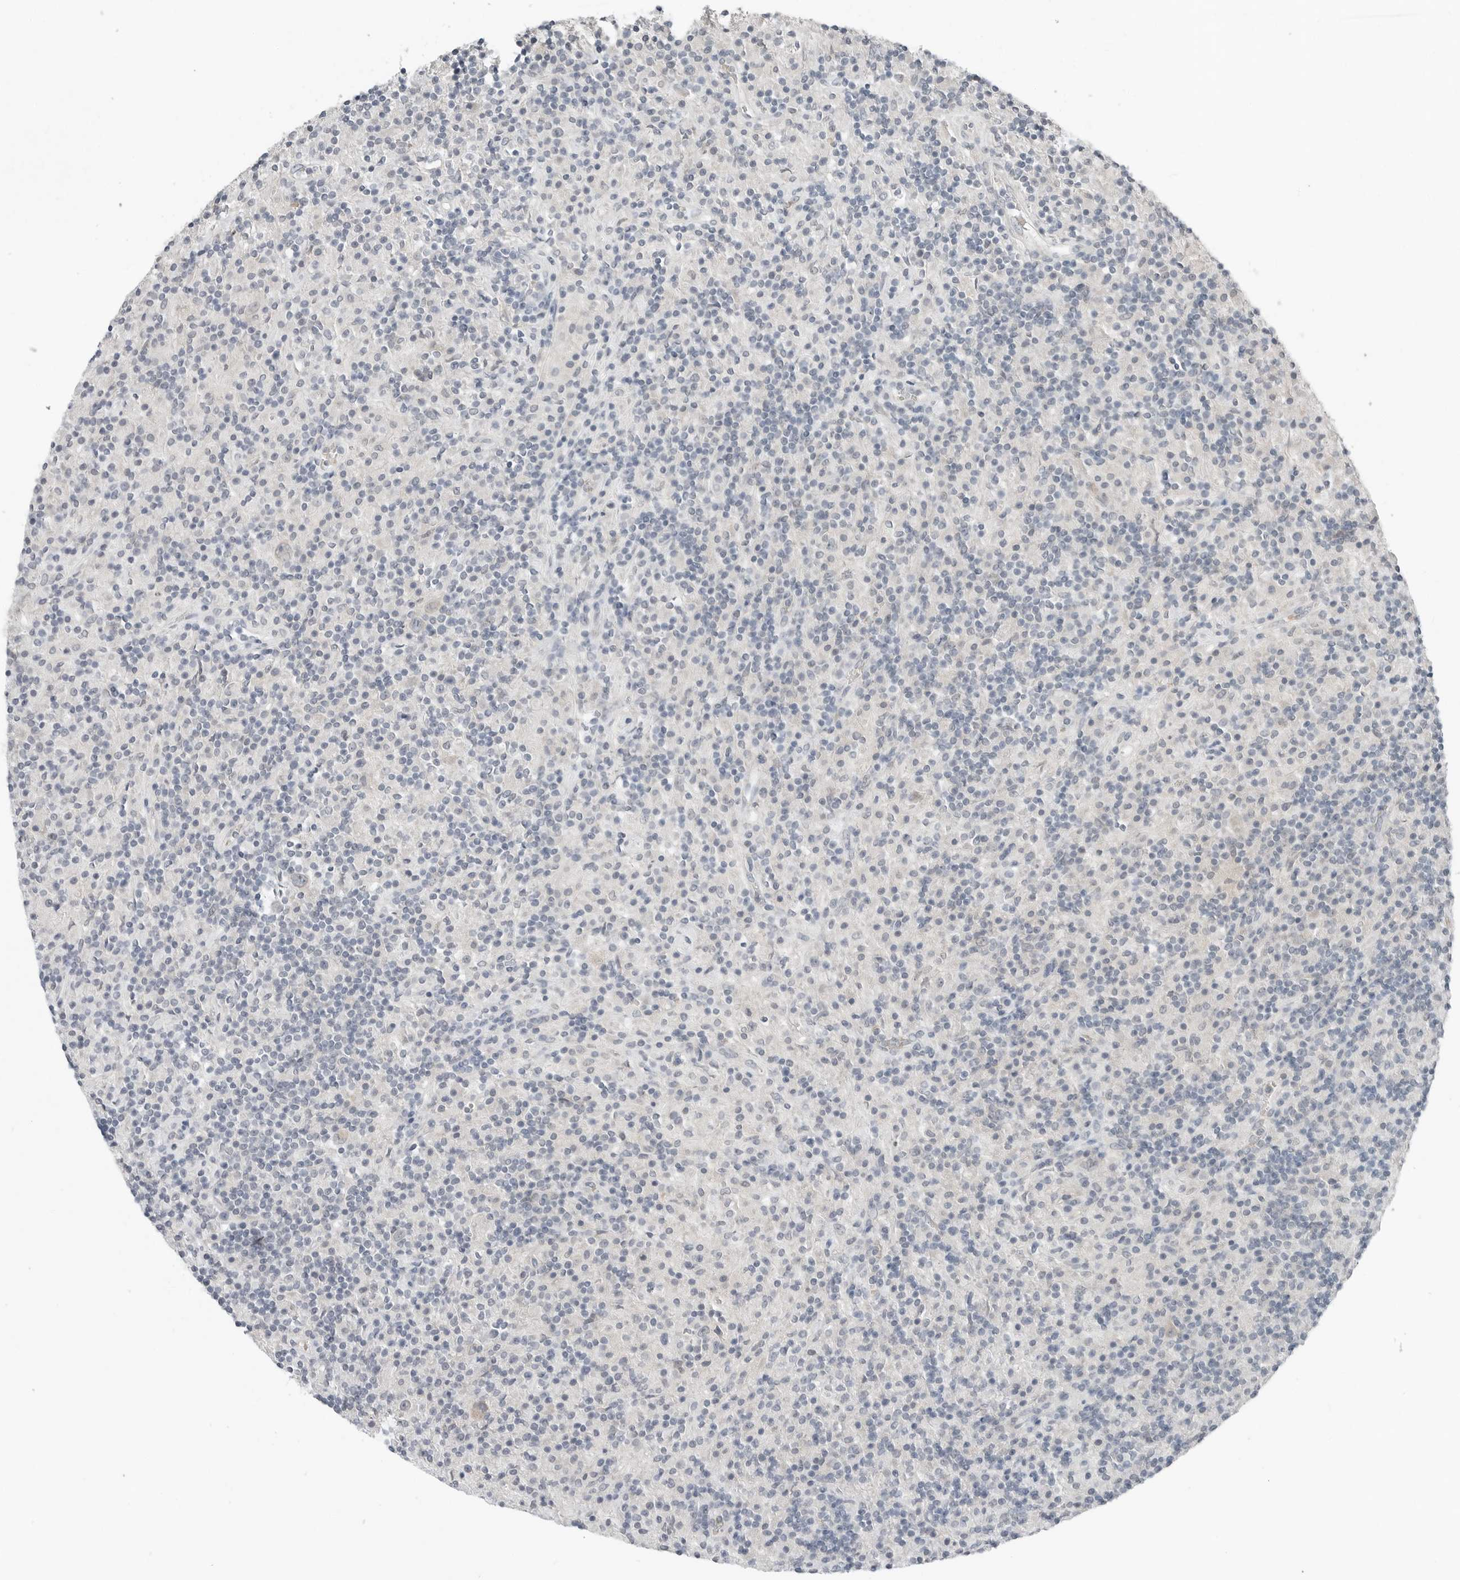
{"staining": {"intensity": "negative", "quantity": "none", "location": "none"}, "tissue": "lymphoma", "cell_type": "Tumor cells", "image_type": "cancer", "snomed": [{"axis": "morphology", "description": "Hodgkin's disease, NOS"}, {"axis": "topography", "description": "Lymph node"}], "caption": "Immunohistochemical staining of Hodgkin's disease exhibits no significant positivity in tumor cells.", "gene": "FCRLB", "patient": {"sex": "male", "age": 70}}